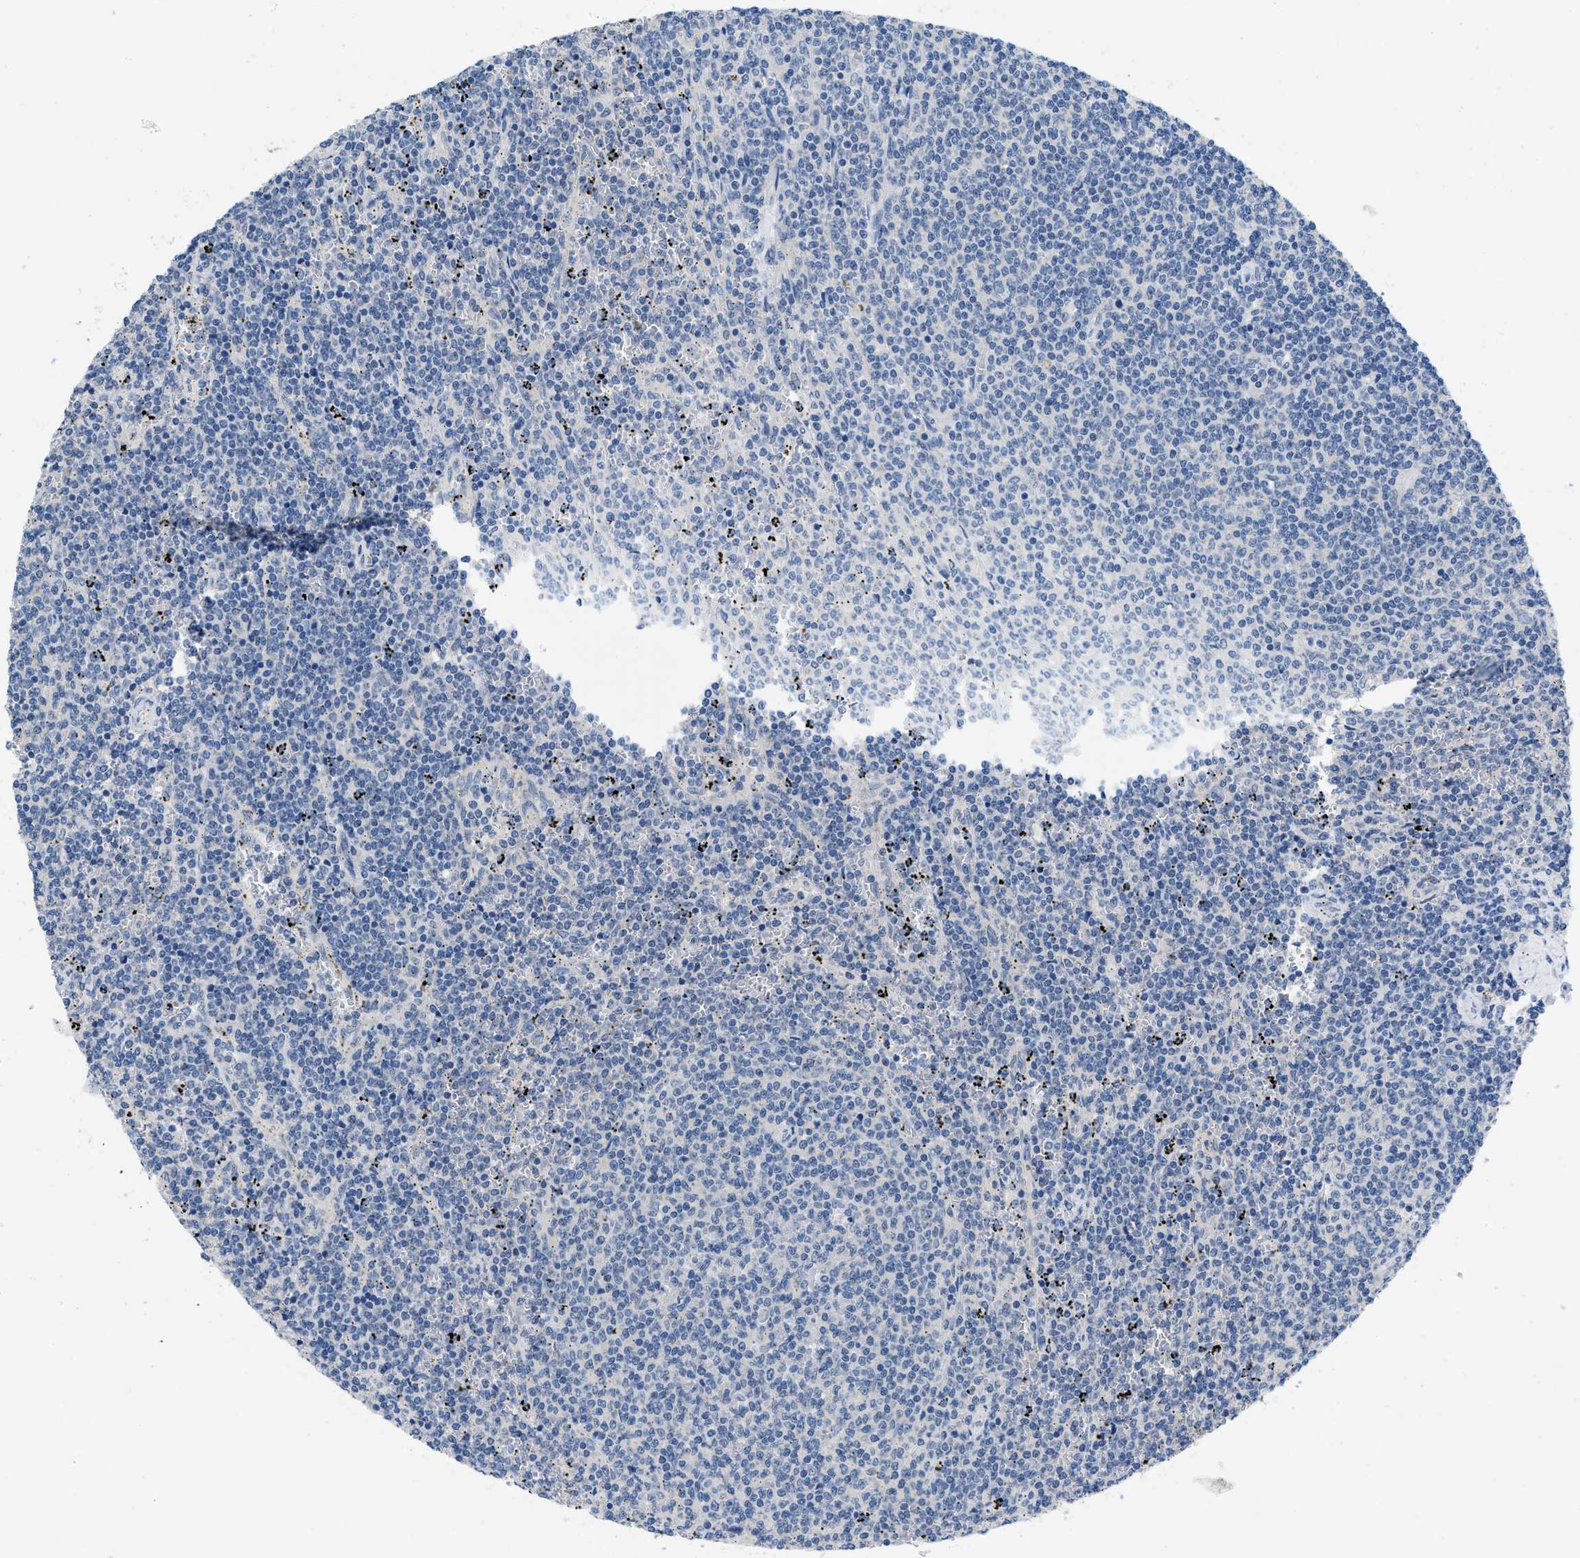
{"staining": {"intensity": "negative", "quantity": "none", "location": "none"}, "tissue": "lymphoma", "cell_type": "Tumor cells", "image_type": "cancer", "snomed": [{"axis": "morphology", "description": "Malignant lymphoma, non-Hodgkin's type, Low grade"}, {"axis": "topography", "description": "Spleen"}], "caption": "Image shows no significant protein positivity in tumor cells of low-grade malignant lymphoma, non-Hodgkin's type.", "gene": "PYY", "patient": {"sex": "female", "age": 50}}